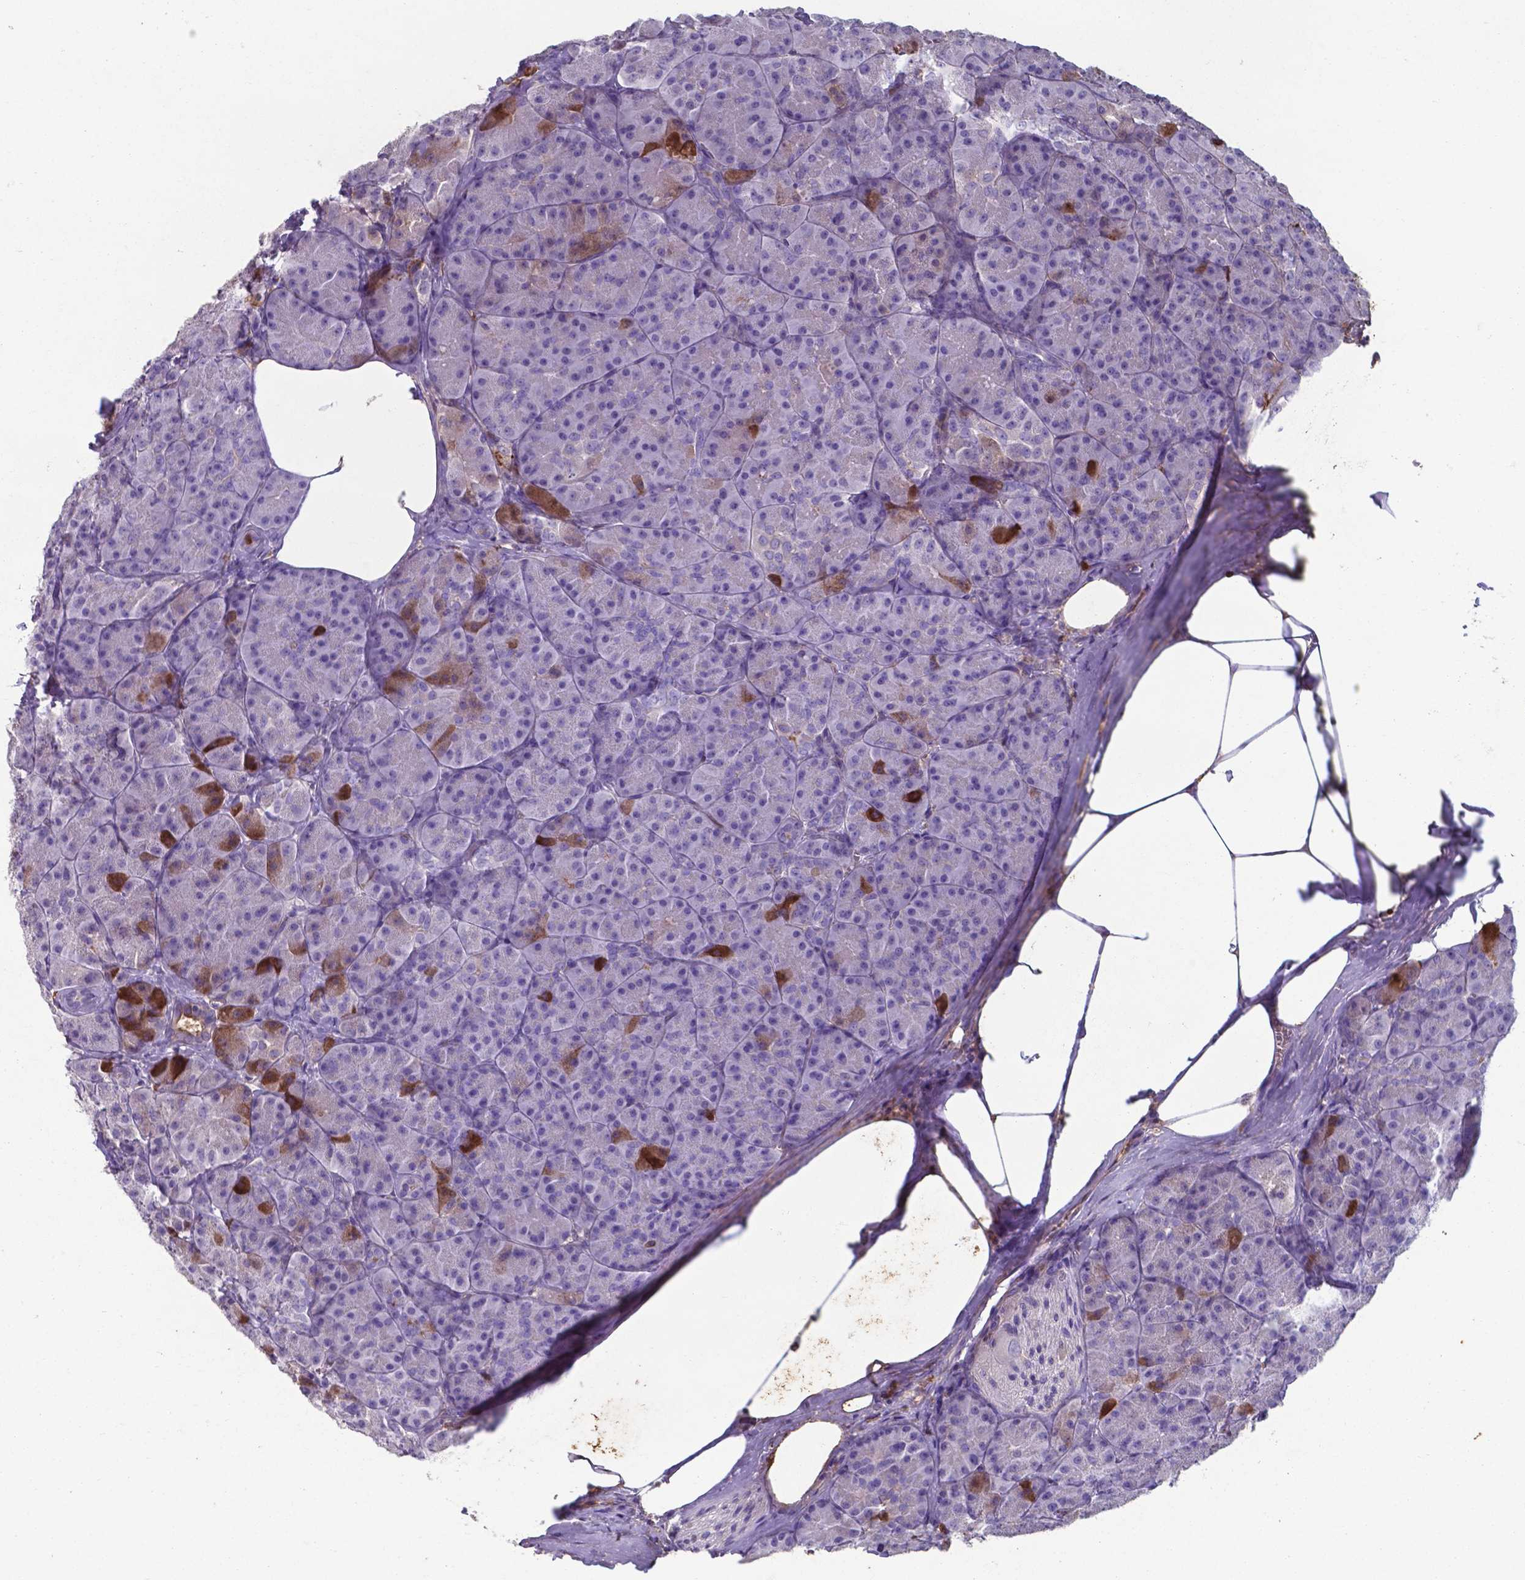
{"staining": {"intensity": "strong", "quantity": "<25%", "location": "cytoplasmic/membranous"}, "tissue": "pancreas", "cell_type": "Exocrine glandular cells", "image_type": "normal", "snomed": [{"axis": "morphology", "description": "Normal tissue, NOS"}, {"axis": "topography", "description": "Pancreas"}], "caption": "IHC (DAB) staining of unremarkable human pancreas shows strong cytoplasmic/membranous protein expression in approximately <25% of exocrine glandular cells.", "gene": "SERPINA1", "patient": {"sex": "male", "age": 57}}